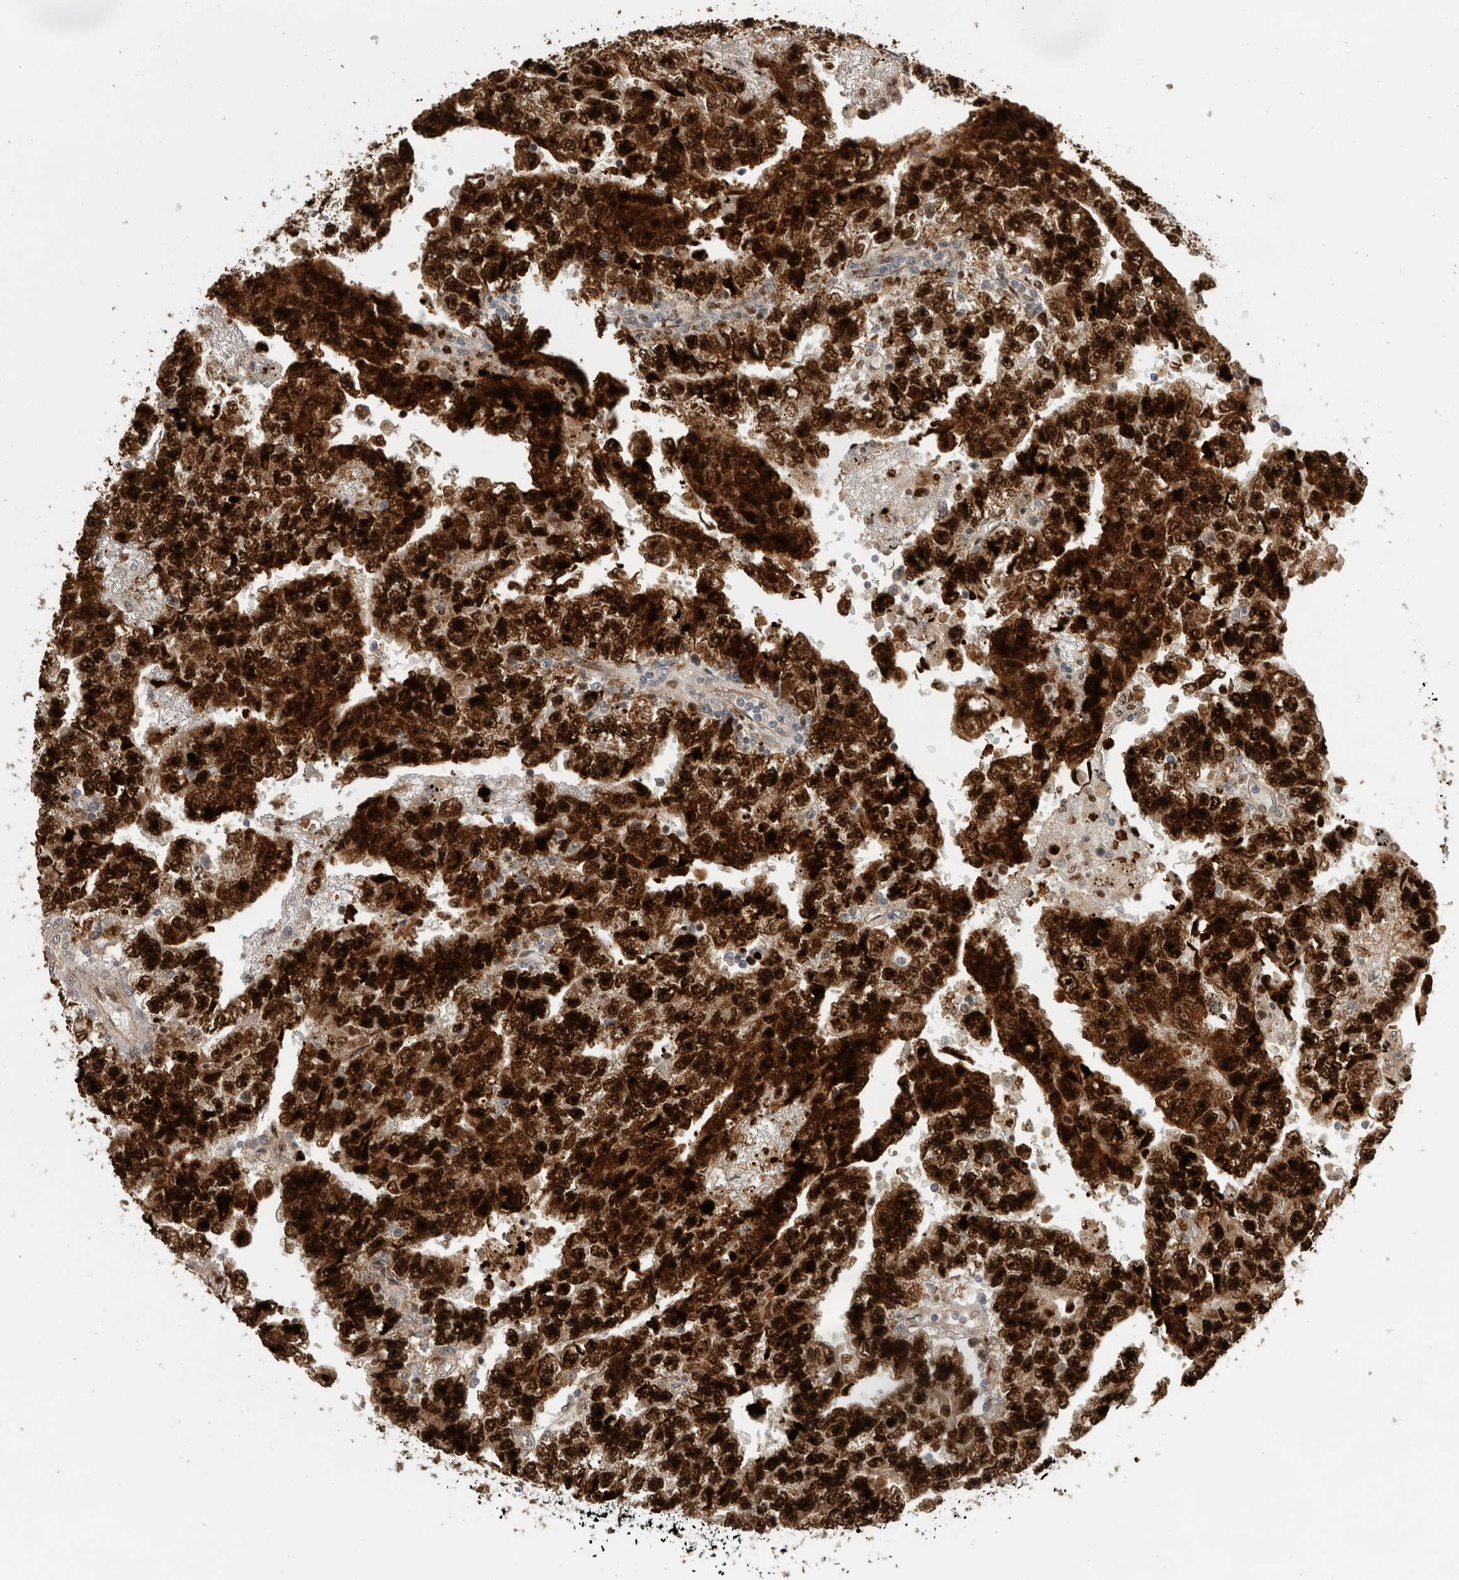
{"staining": {"intensity": "strong", "quantity": ">75%", "location": "cytoplasmic/membranous,nuclear"}, "tissue": "testis cancer", "cell_type": "Tumor cells", "image_type": "cancer", "snomed": [{"axis": "morphology", "description": "Carcinoma, Embryonal, NOS"}, {"axis": "topography", "description": "Testis"}], "caption": "Tumor cells show strong cytoplasmic/membranous and nuclear positivity in about >75% of cells in embryonal carcinoma (testis).", "gene": "INSRR", "patient": {"sex": "male", "age": 25}}